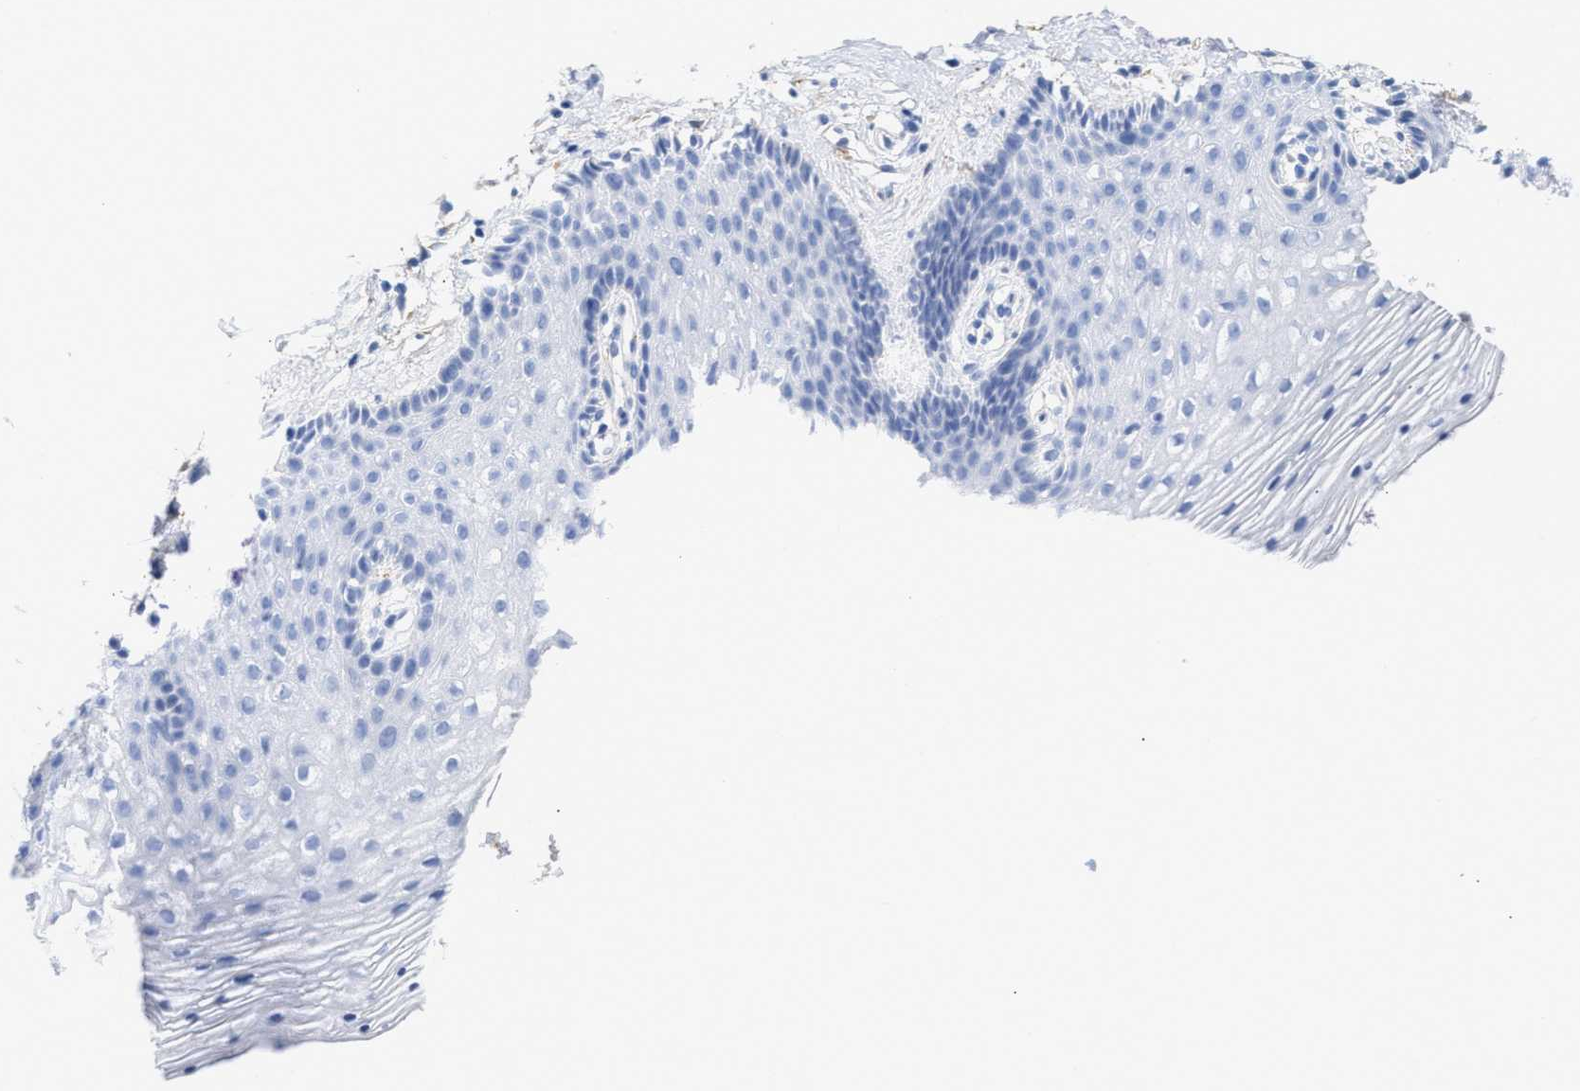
{"staining": {"intensity": "negative", "quantity": "none", "location": "none"}, "tissue": "vagina", "cell_type": "Squamous epithelial cells", "image_type": "normal", "snomed": [{"axis": "morphology", "description": "Normal tissue, NOS"}, {"axis": "topography", "description": "Vagina"}], "caption": "Vagina was stained to show a protein in brown. There is no significant staining in squamous epithelial cells.", "gene": "AMPH", "patient": {"sex": "female", "age": 32}}